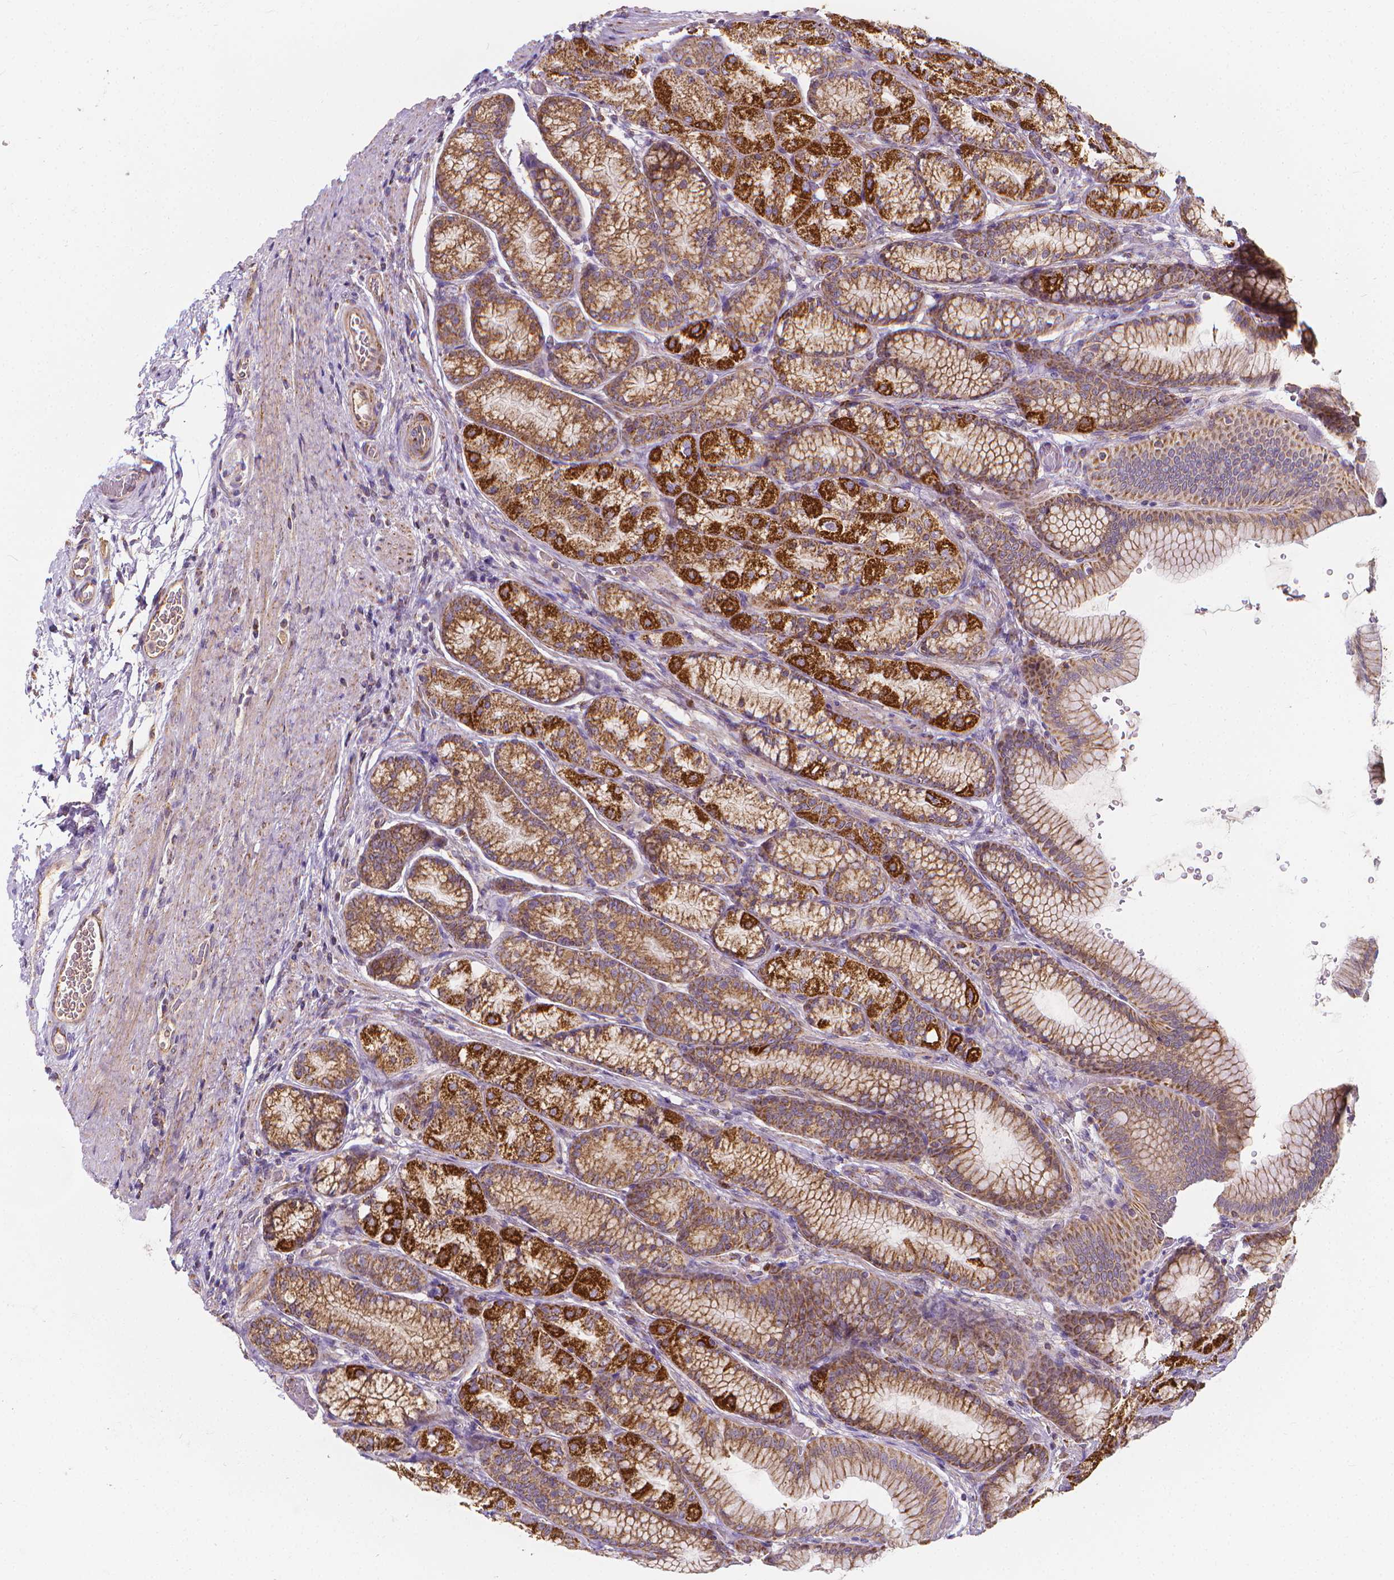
{"staining": {"intensity": "strong", "quantity": "25%-75%", "location": "cytoplasmic/membranous"}, "tissue": "stomach", "cell_type": "Glandular cells", "image_type": "normal", "snomed": [{"axis": "morphology", "description": "Normal tissue, NOS"}, {"axis": "morphology", "description": "Adenocarcinoma, NOS"}, {"axis": "morphology", "description": "Adenocarcinoma, High grade"}, {"axis": "topography", "description": "Stomach, upper"}, {"axis": "topography", "description": "Stomach"}], "caption": "A histopathology image of human stomach stained for a protein displays strong cytoplasmic/membranous brown staining in glandular cells. The staining was performed using DAB (3,3'-diaminobenzidine) to visualize the protein expression in brown, while the nuclei were stained in blue with hematoxylin (Magnification: 20x).", "gene": "SNCAIP", "patient": {"sex": "female", "age": 65}}